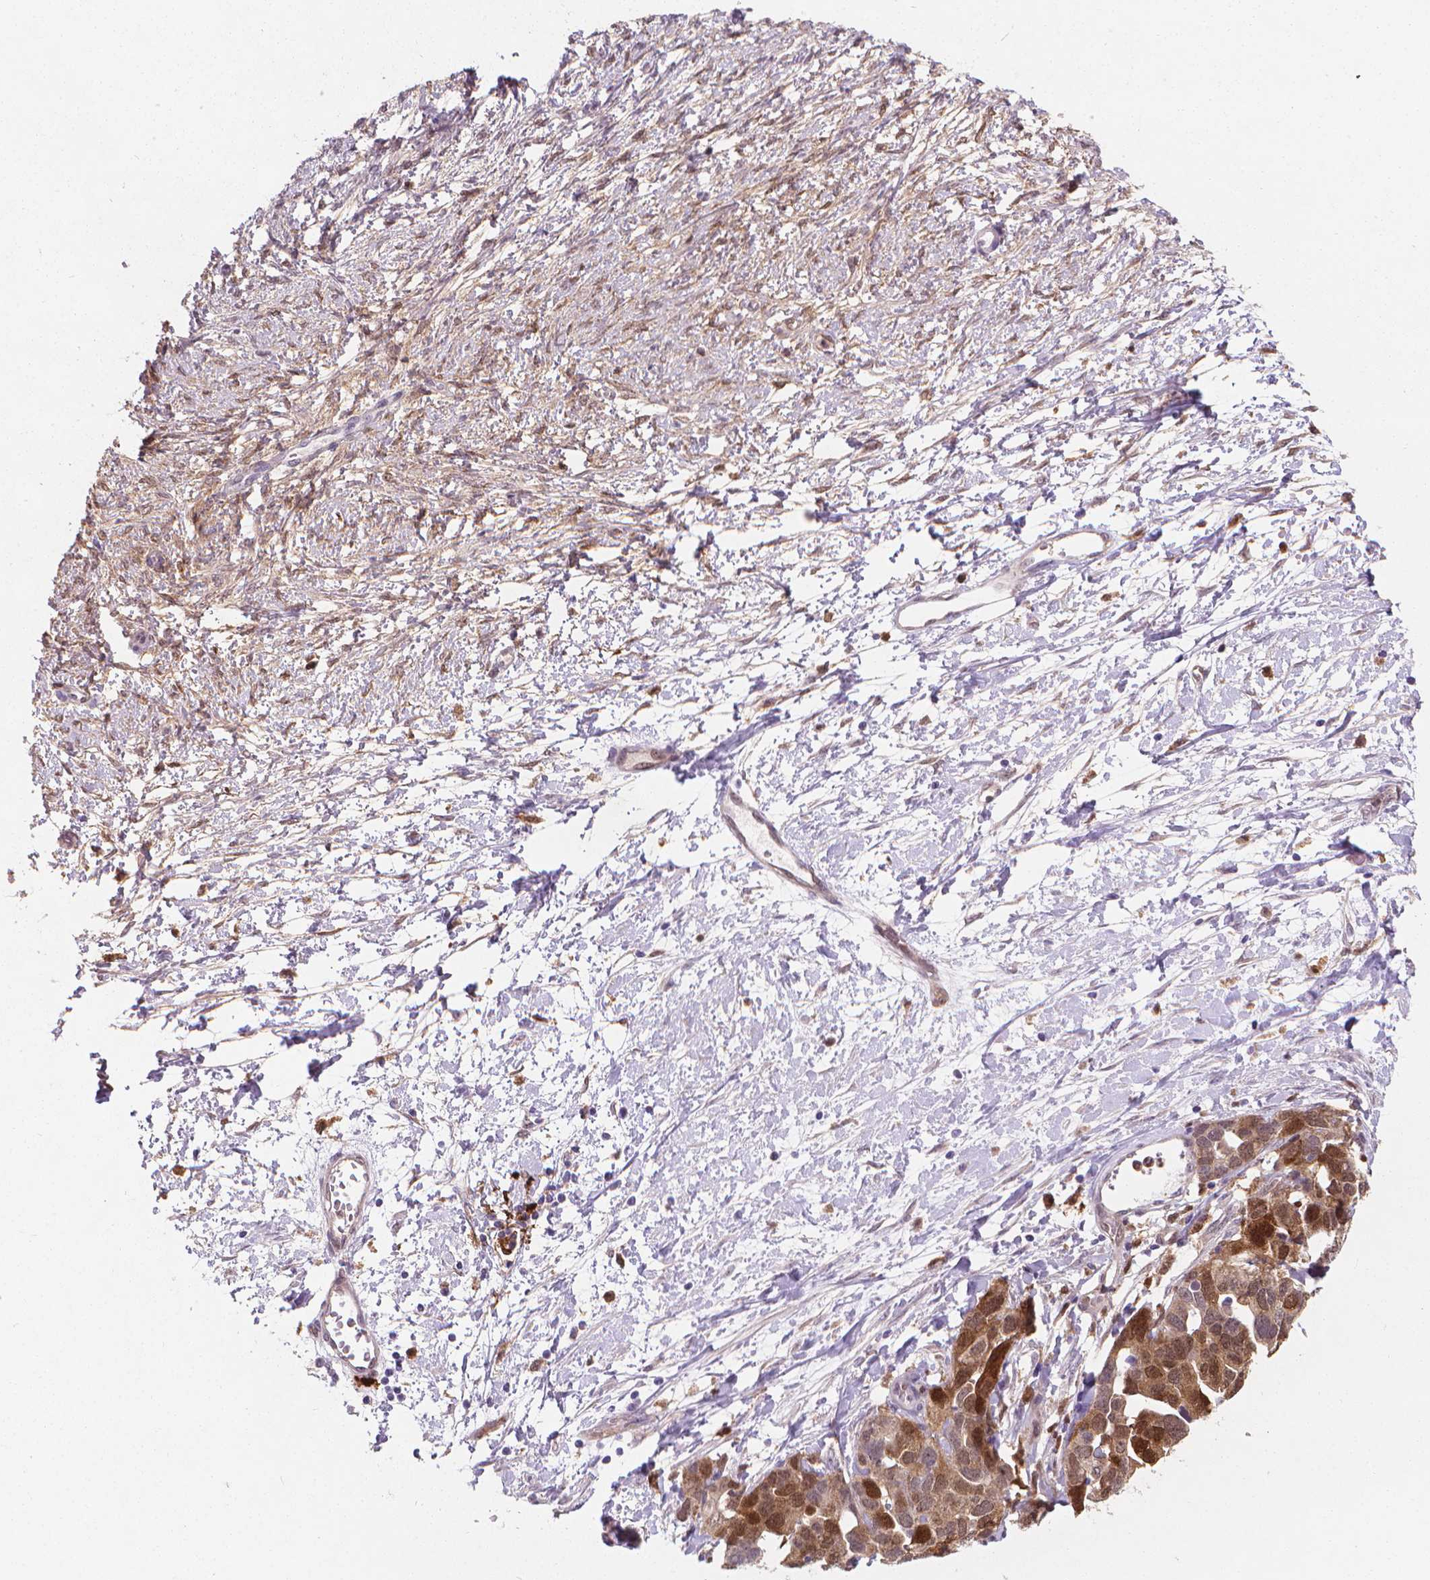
{"staining": {"intensity": "moderate", "quantity": ">75%", "location": "cytoplasmic/membranous,nuclear"}, "tissue": "ovarian cancer", "cell_type": "Tumor cells", "image_type": "cancer", "snomed": [{"axis": "morphology", "description": "Cystadenocarcinoma, serous, NOS"}, {"axis": "topography", "description": "Ovary"}], "caption": "Protein staining reveals moderate cytoplasmic/membranous and nuclear positivity in about >75% of tumor cells in ovarian serous cystadenocarcinoma.", "gene": "TNFAIP2", "patient": {"sex": "female", "age": 54}}